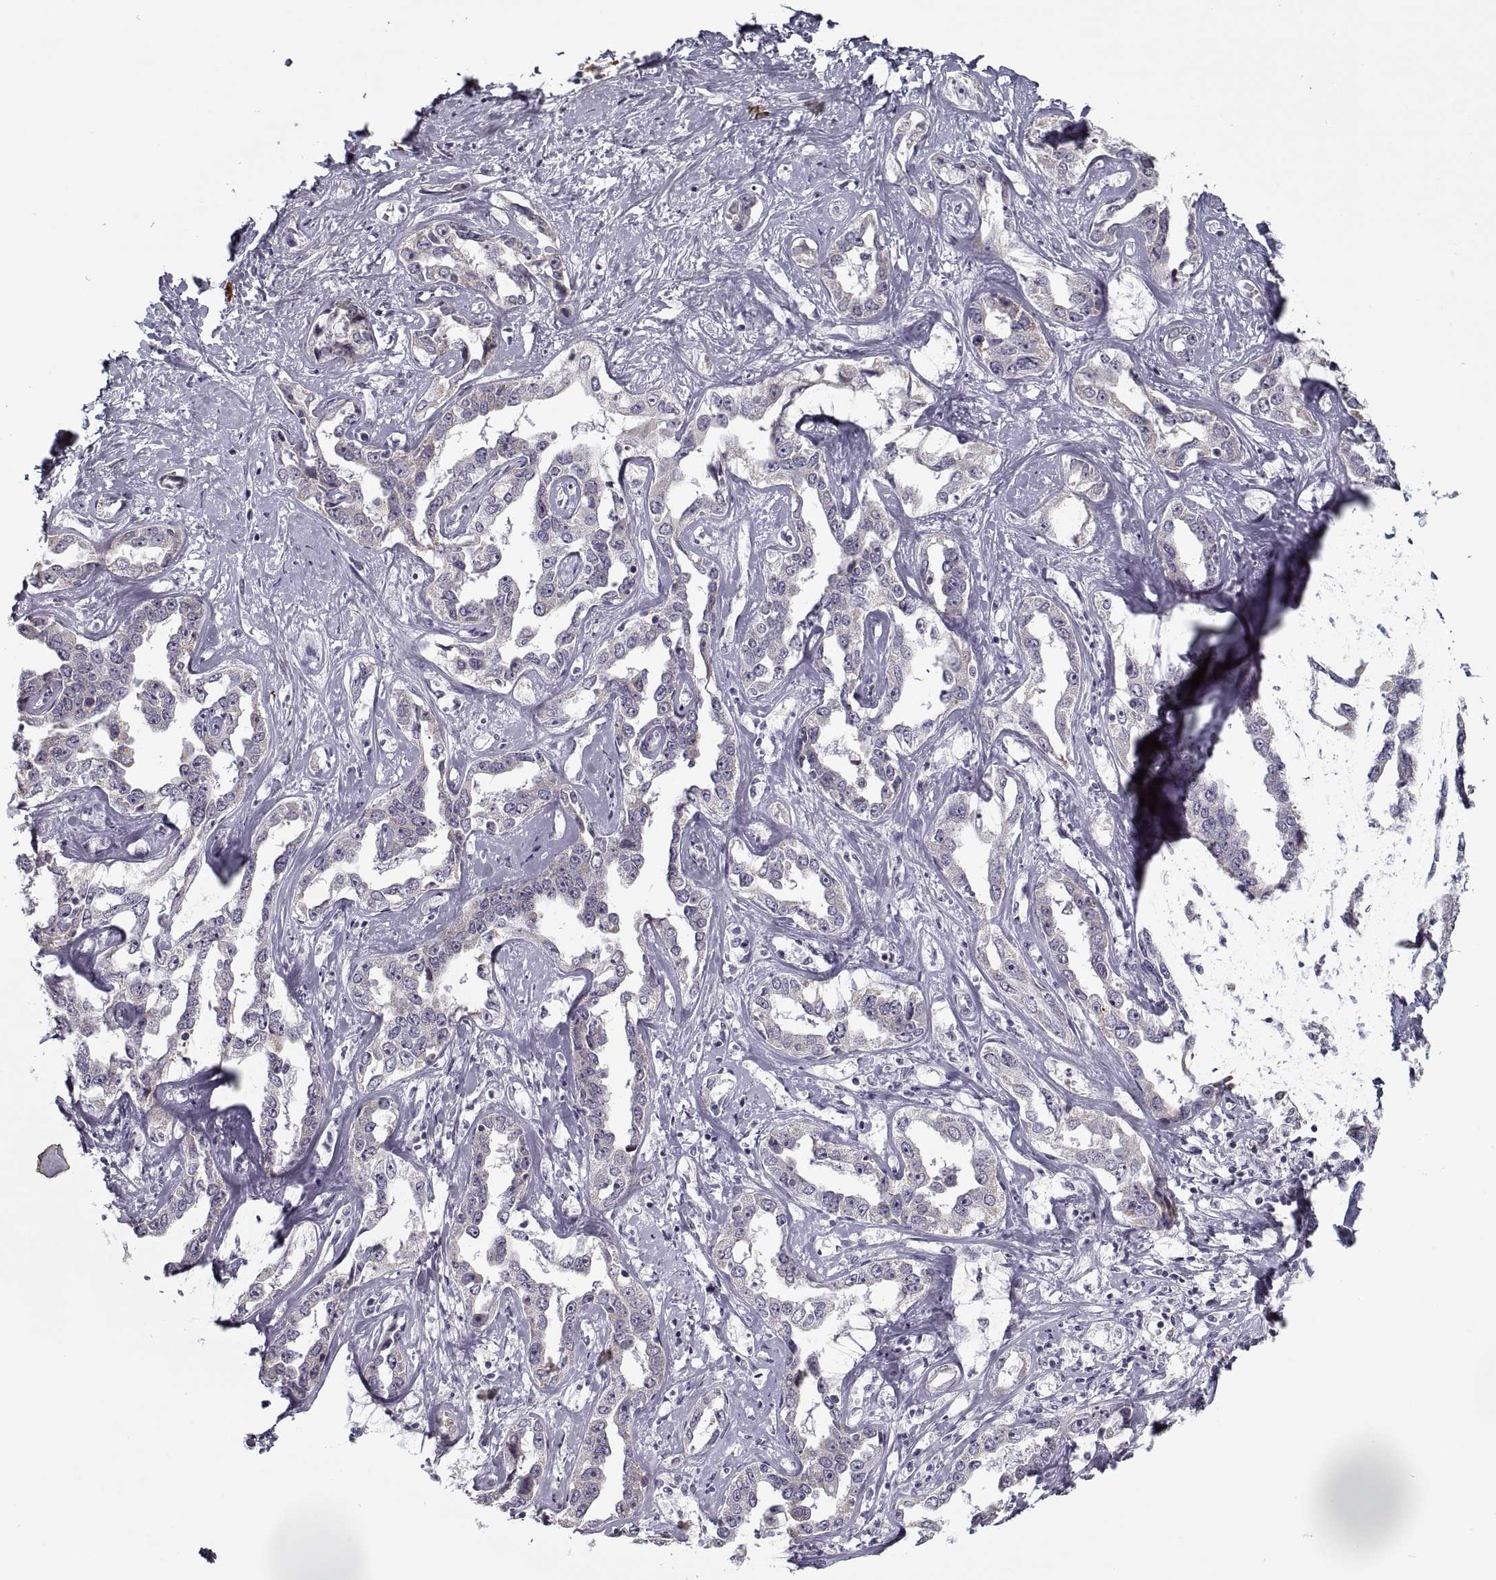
{"staining": {"intensity": "negative", "quantity": "none", "location": "none"}, "tissue": "liver cancer", "cell_type": "Tumor cells", "image_type": "cancer", "snomed": [{"axis": "morphology", "description": "Cholangiocarcinoma"}, {"axis": "topography", "description": "Liver"}], "caption": "Liver cholangiocarcinoma was stained to show a protein in brown. There is no significant staining in tumor cells.", "gene": "GAD2", "patient": {"sex": "male", "age": 59}}